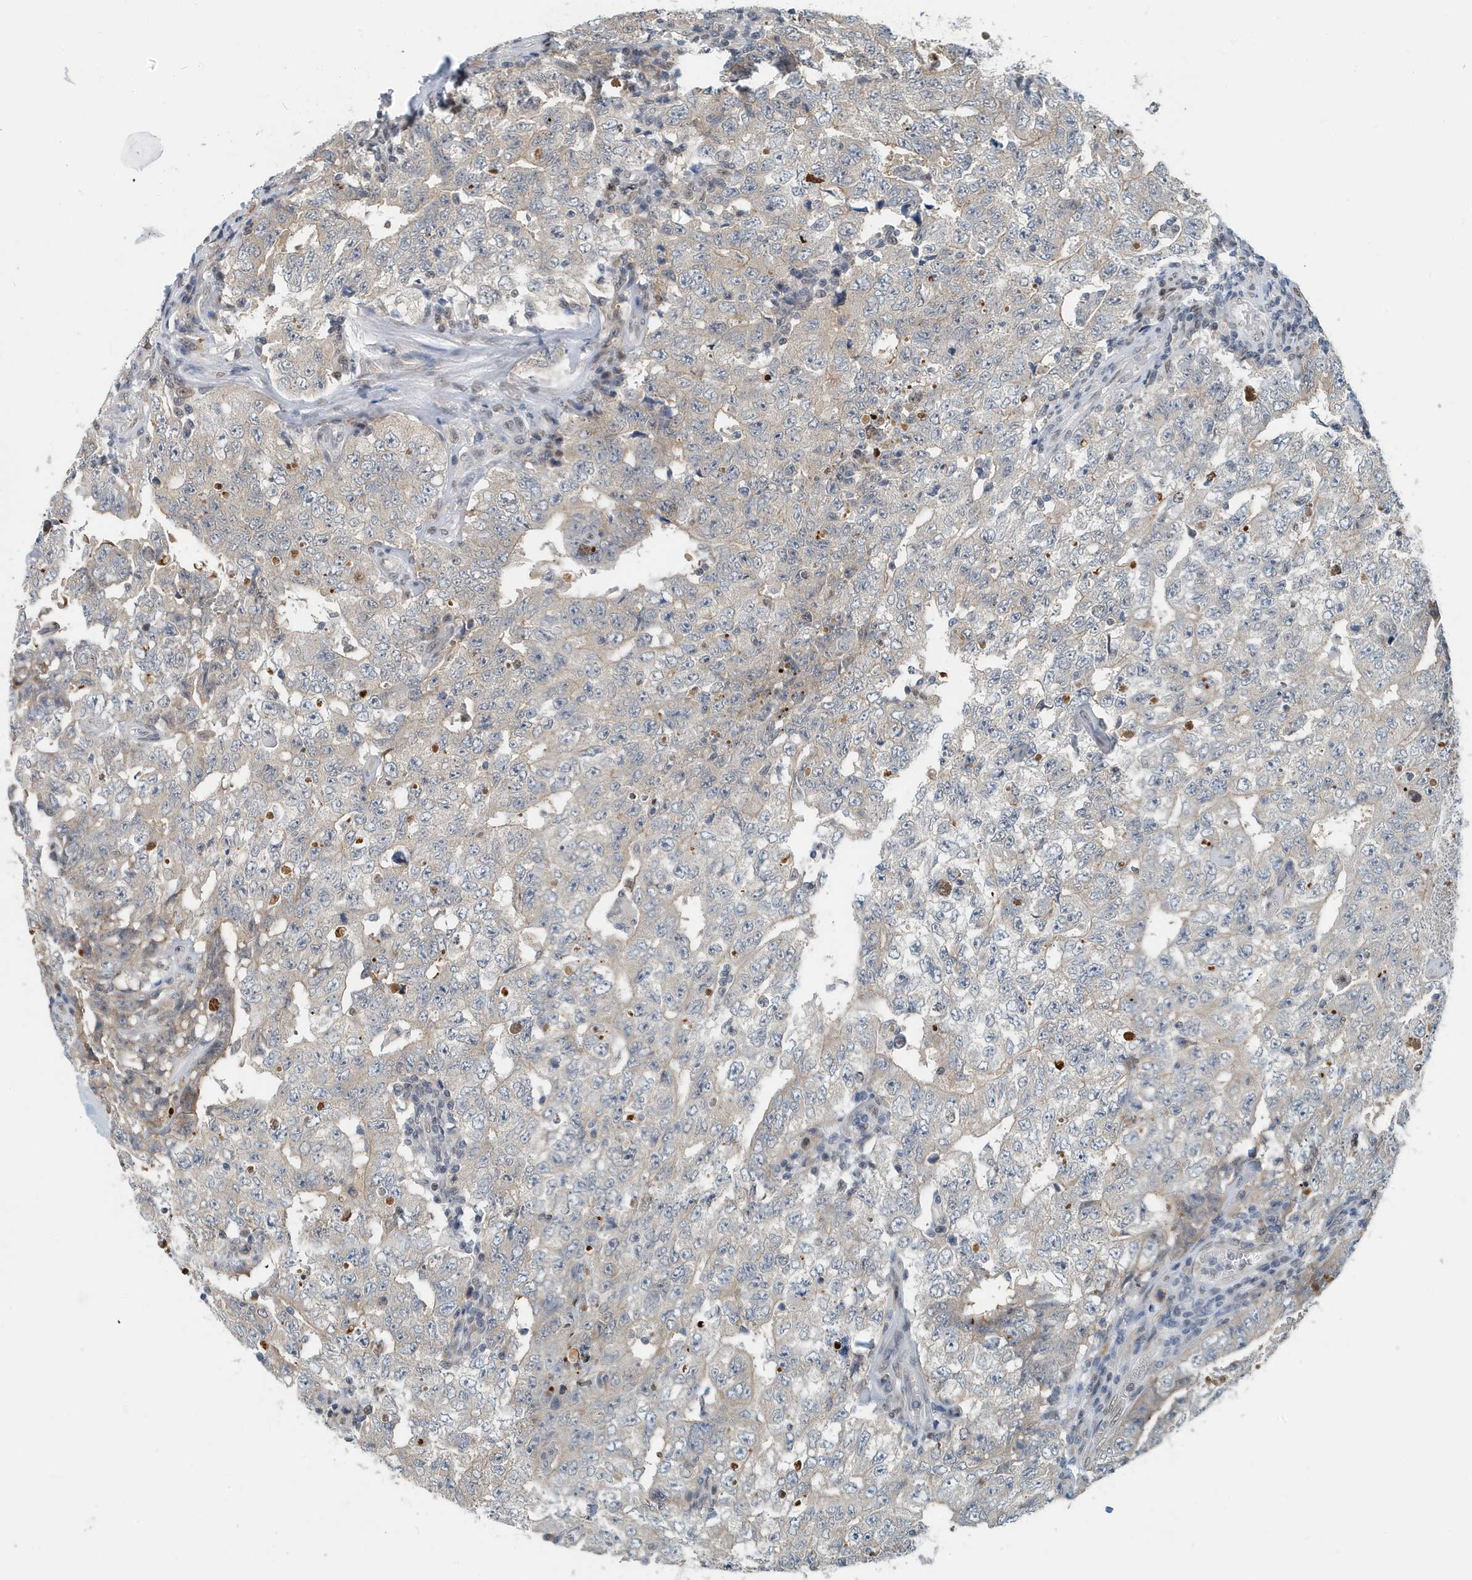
{"staining": {"intensity": "weak", "quantity": "<25%", "location": "cytoplasmic/membranous"}, "tissue": "testis cancer", "cell_type": "Tumor cells", "image_type": "cancer", "snomed": [{"axis": "morphology", "description": "Carcinoma, Embryonal, NOS"}, {"axis": "topography", "description": "Testis"}], "caption": "IHC of human embryonal carcinoma (testis) demonstrates no staining in tumor cells.", "gene": "KIF15", "patient": {"sex": "male", "age": 26}}